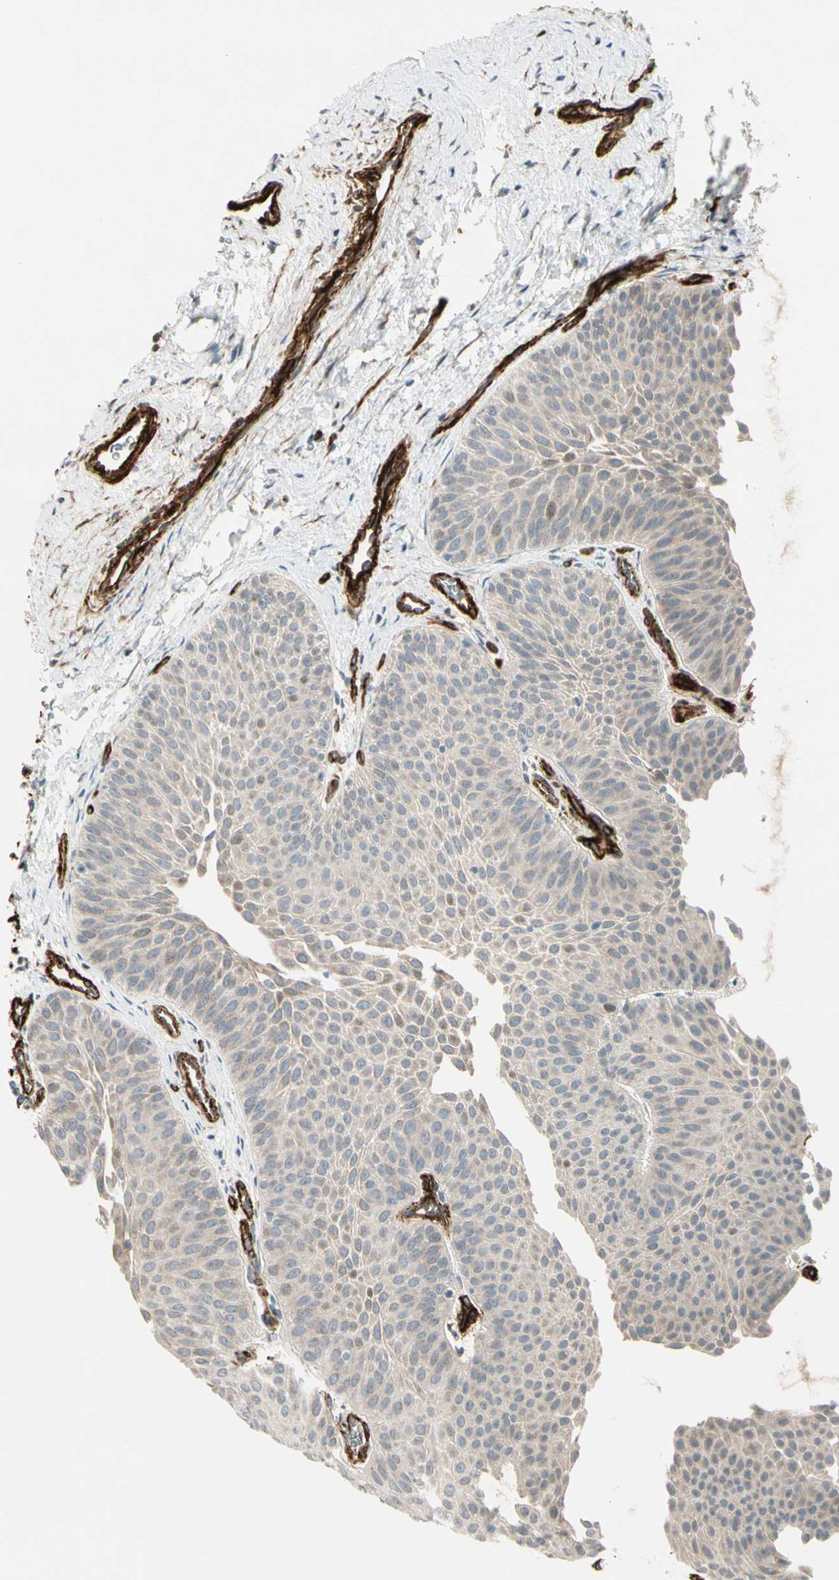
{"staining": {"intensity": "negative", "quantity": "none", "location": "none"}, "tissue": "urothelial cancer", "cell_type": "Tumor cells", "image_type": "cancer", "snomed": [{"axis": "morphology", "description": "Urothelial carcinoma, Low grade"}, {"axis": "topography", "description": "Urinary bladder"}], "caption": "IHC of urothelial cancer demonstrates no expression in tumor cells.", "gene": "MCAM", "patient": {"sex": "female", "age": 60}}